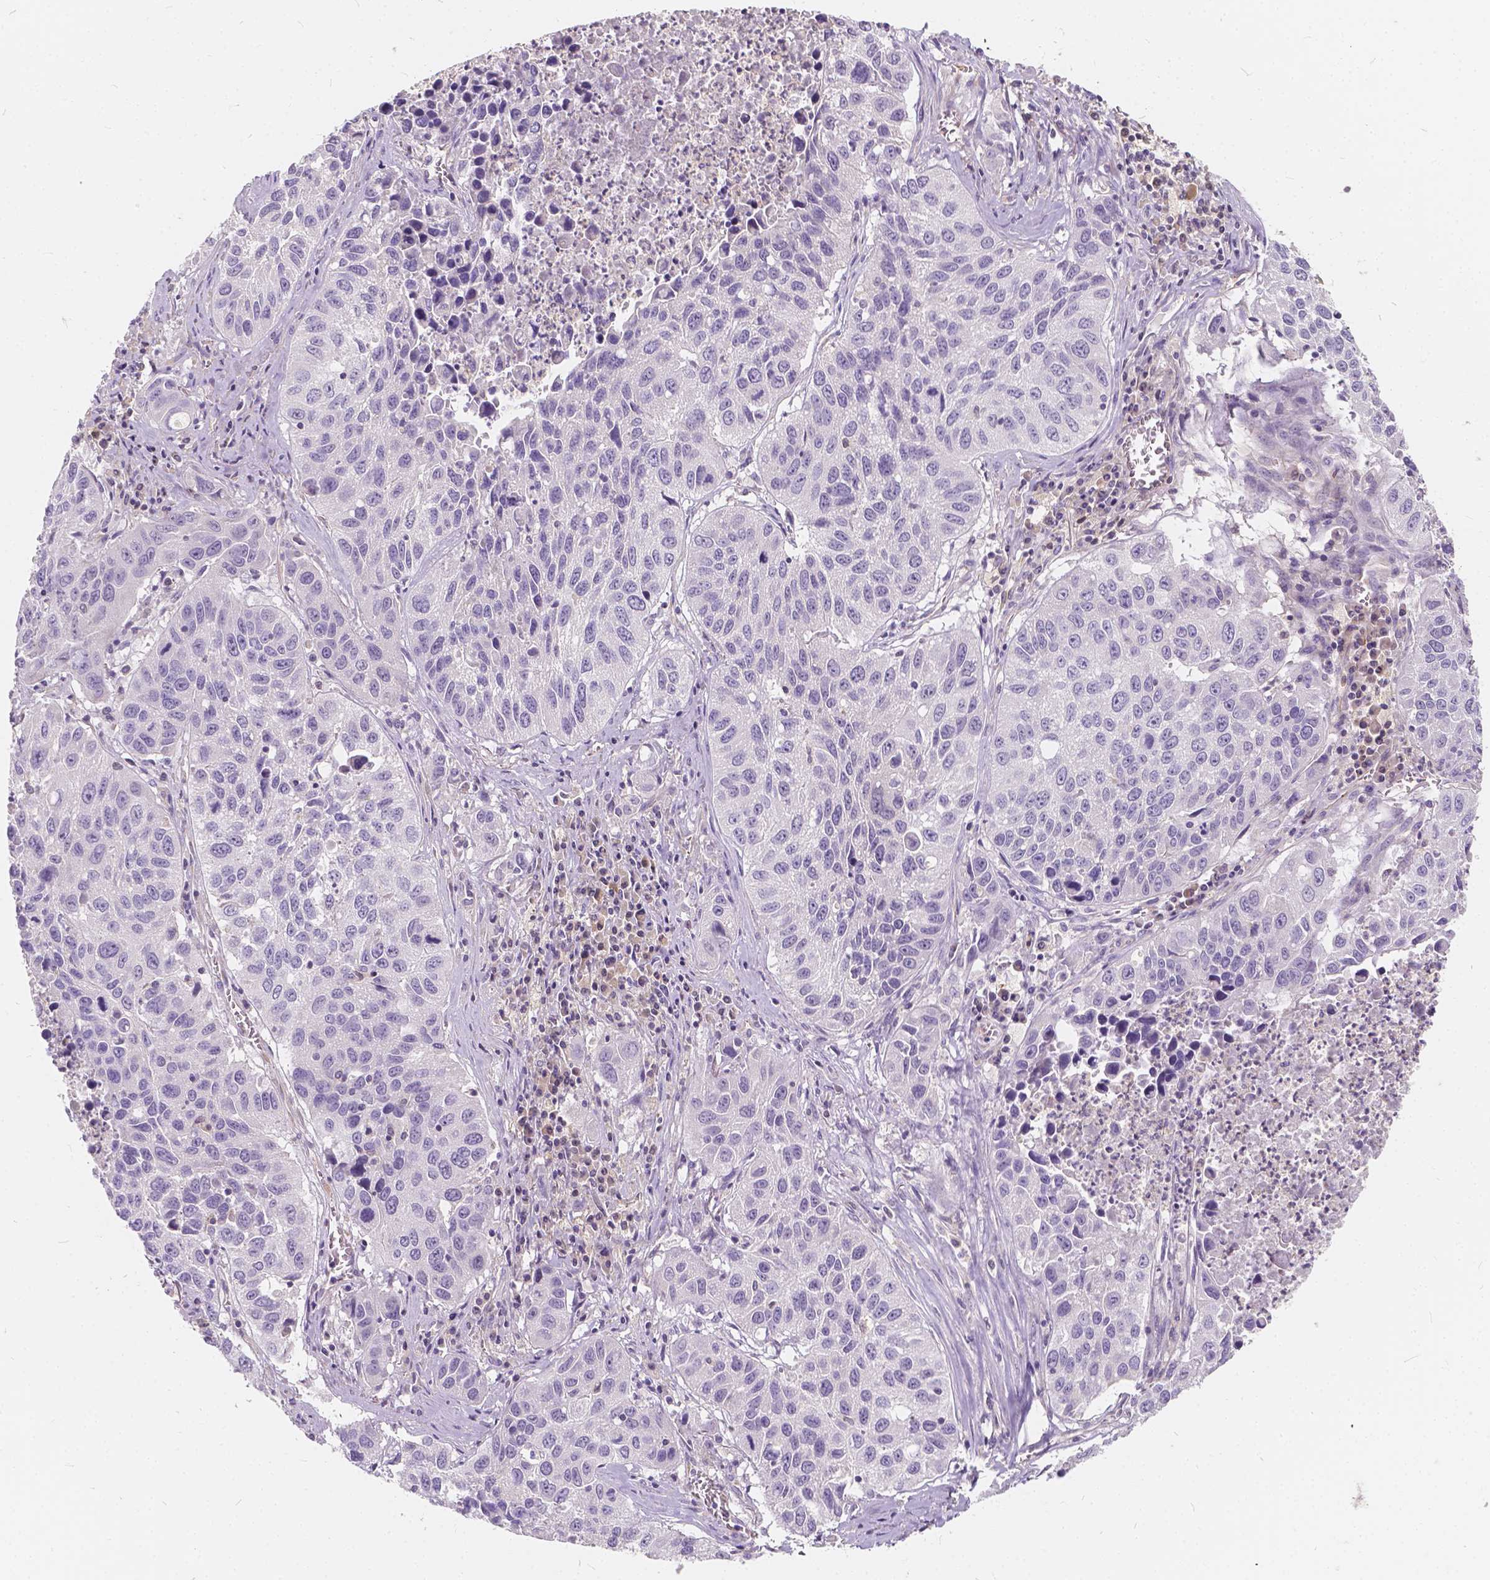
{"staining": {"intensity": "negative", "quantity": "none", "location": "none"}, "tissue": "lung cancer", "cell_type": "Tumor cells", "image_type": "cancer", "snomed": [{"axis": "morphology", "description": "Squamous cell carcinoma, NOS"}, {"axis": "topography", "description": "Lung"}], "caption": "High magnification brightfield microscopy of squamous cell carcinoma (lung) stained with DAB (brown) and counterstained with hematoxylin (blue): tumor cells show no significant staining.", "gene": "KIAA0513", "patient": {"sex": "female", "age": 61}}